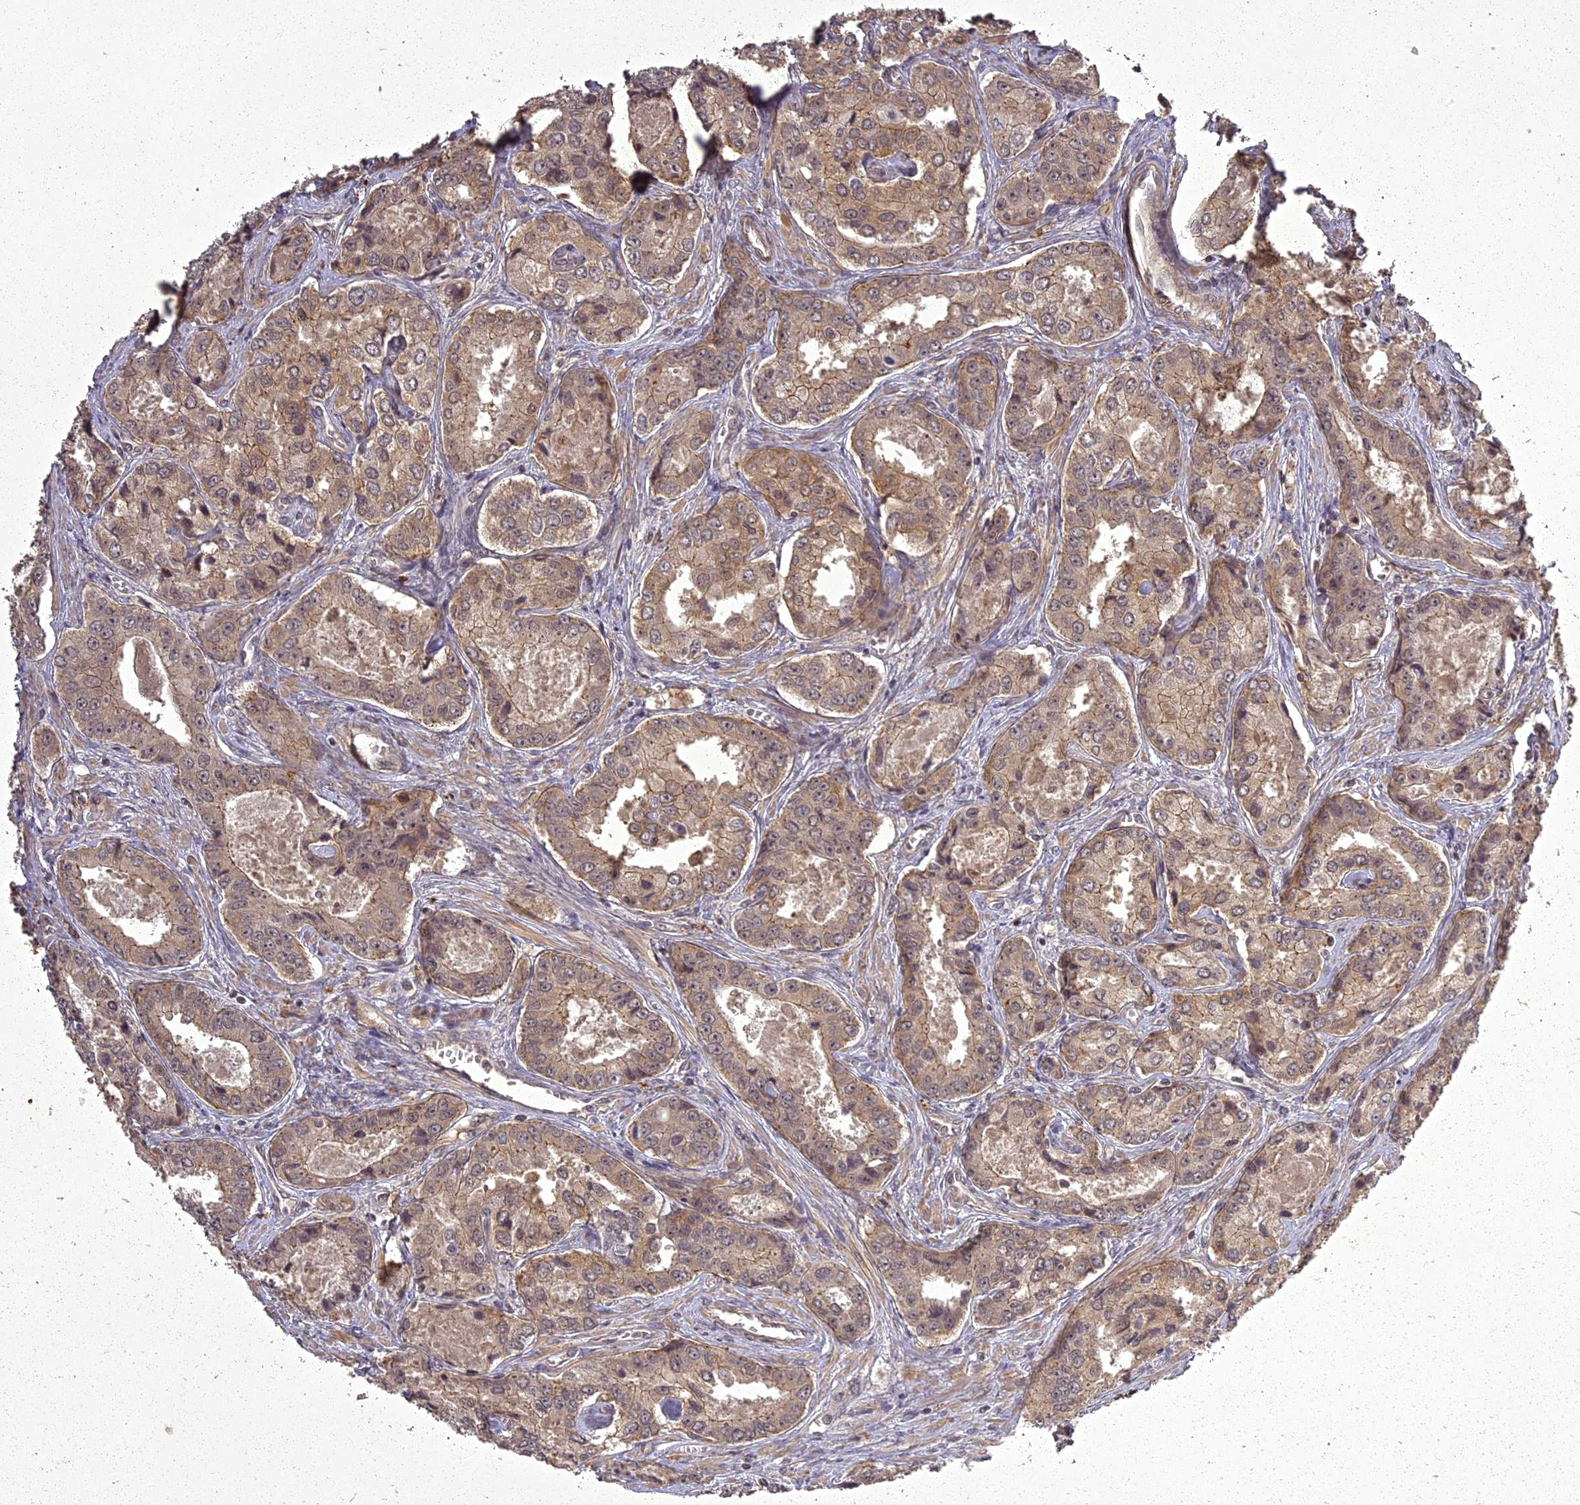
{"staining": {"intensity": "moderate", "quantity": ">75%", "location": "cytoplasmic/membranous"}, "tissue": "prostate cancer", "cell_type": "Tumor cells", "image_type": "cancer", "snomed": [{"axis": "morphology", "description": "Adenocarcinoma, Low grade"}, {"axis": "topography", "description": "Prostate"}], "caption": "There is medium levels of moderate cytoplasmic/membranous positivity in tumor cells of prostate adenocarcinoma (low-grade), as demonstrated by immunohistochemical staining (brown color).", "gene": "ING5", "patient": {"sex": "male", "age": 68}}